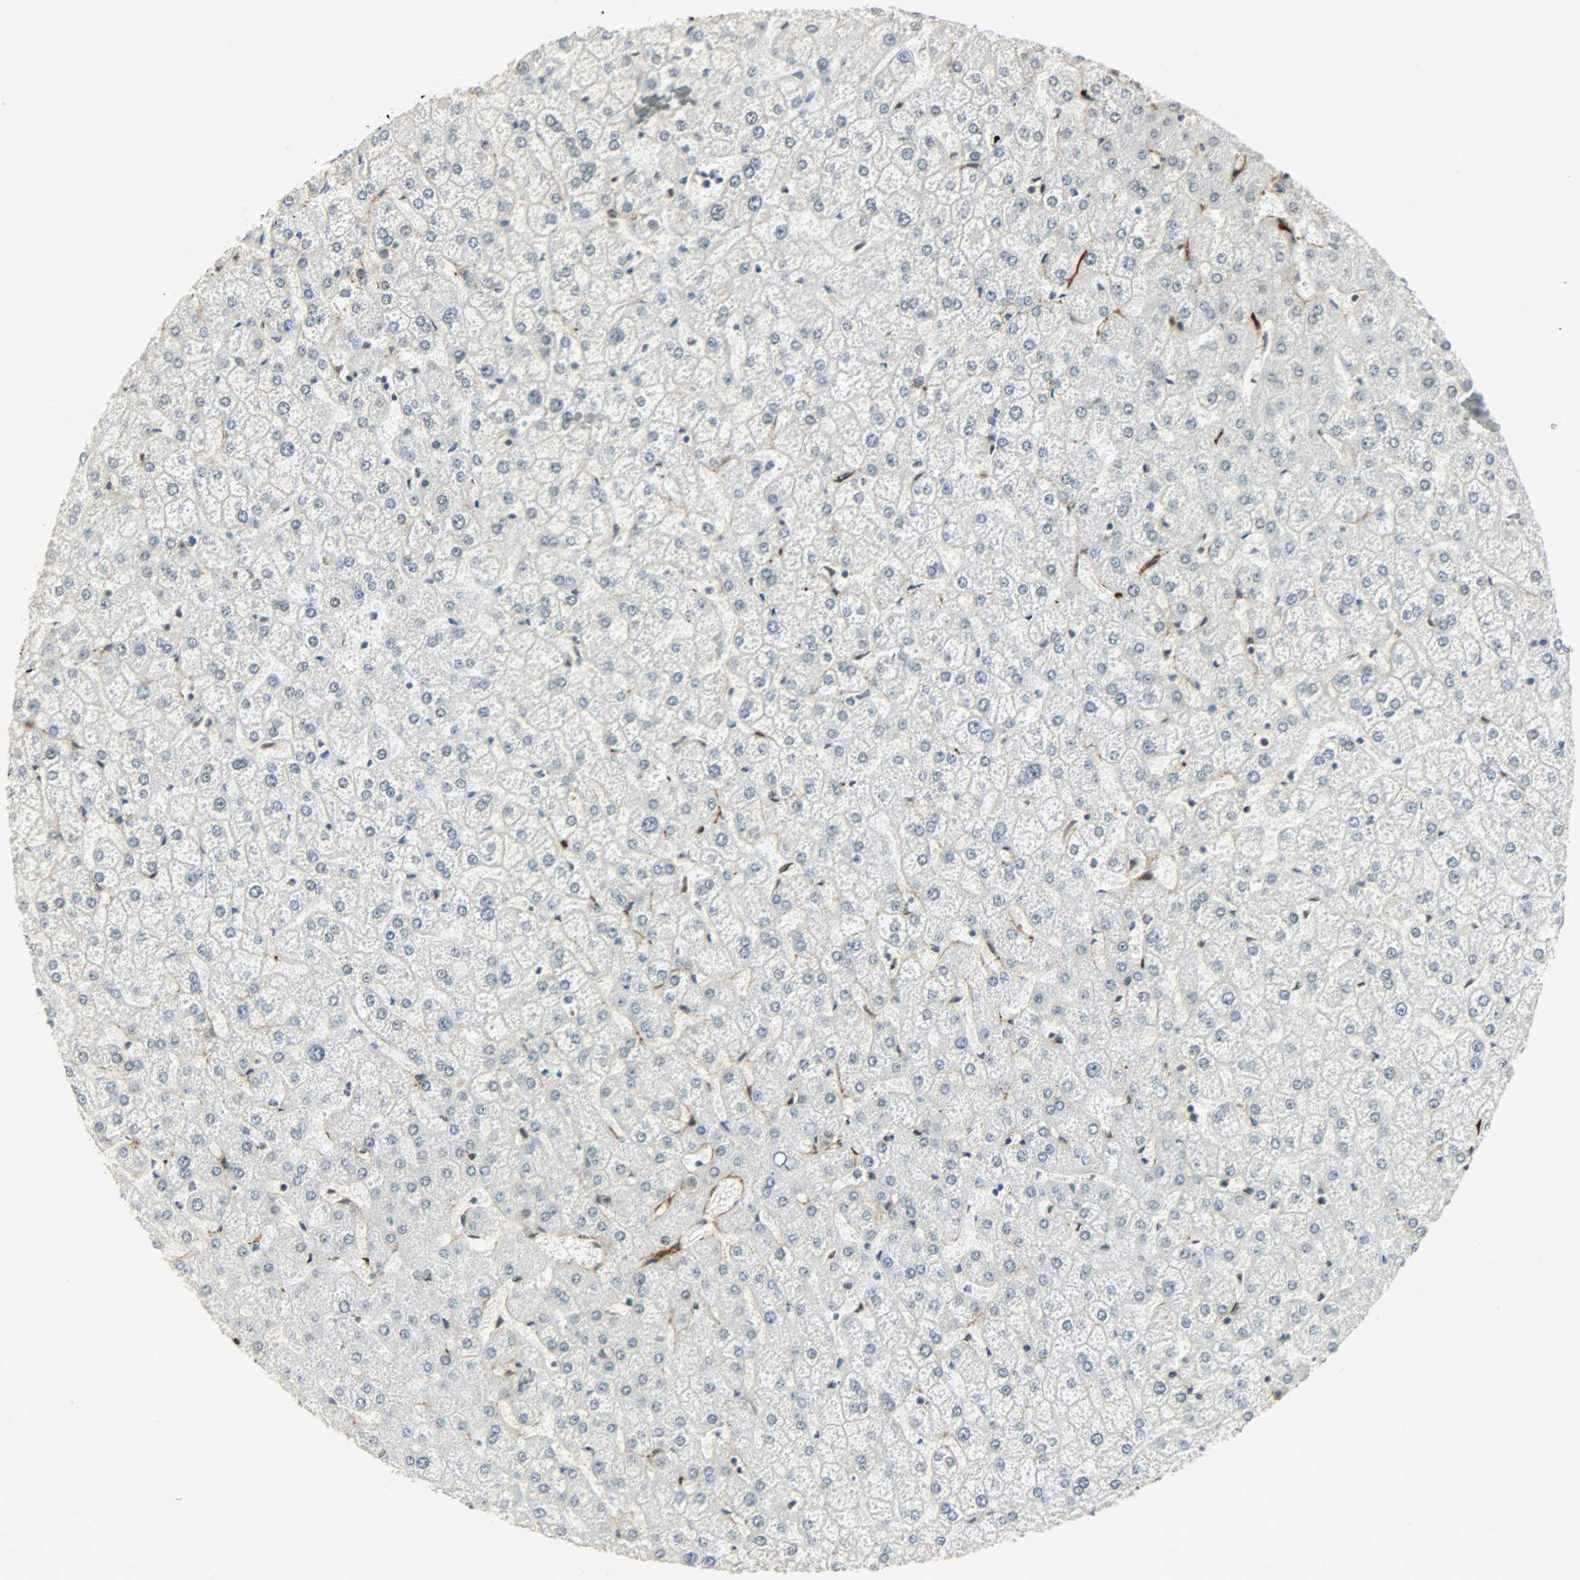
{"staining": {"intensity": "weak", "quantity": ">75%", "location": "nuclear"}, "tissue": "liver", "cell_type": "Cholangiocytes", "image_type": "normal", "snomed": [{"axis": "morphology", "description": "Normal tissue, NOS"}, {"axis": "topography", "description": "Liver"}], "caption": "The photomicrograph shows staining of benign liver, revealing weak nuclear protein positivity (brown color) within cholangiocytes. (brown staining indicates protein expression, while blue staining denotes nuclei).", "gene": "NGFR", "patient": {"sex": "female", "age": 32}}